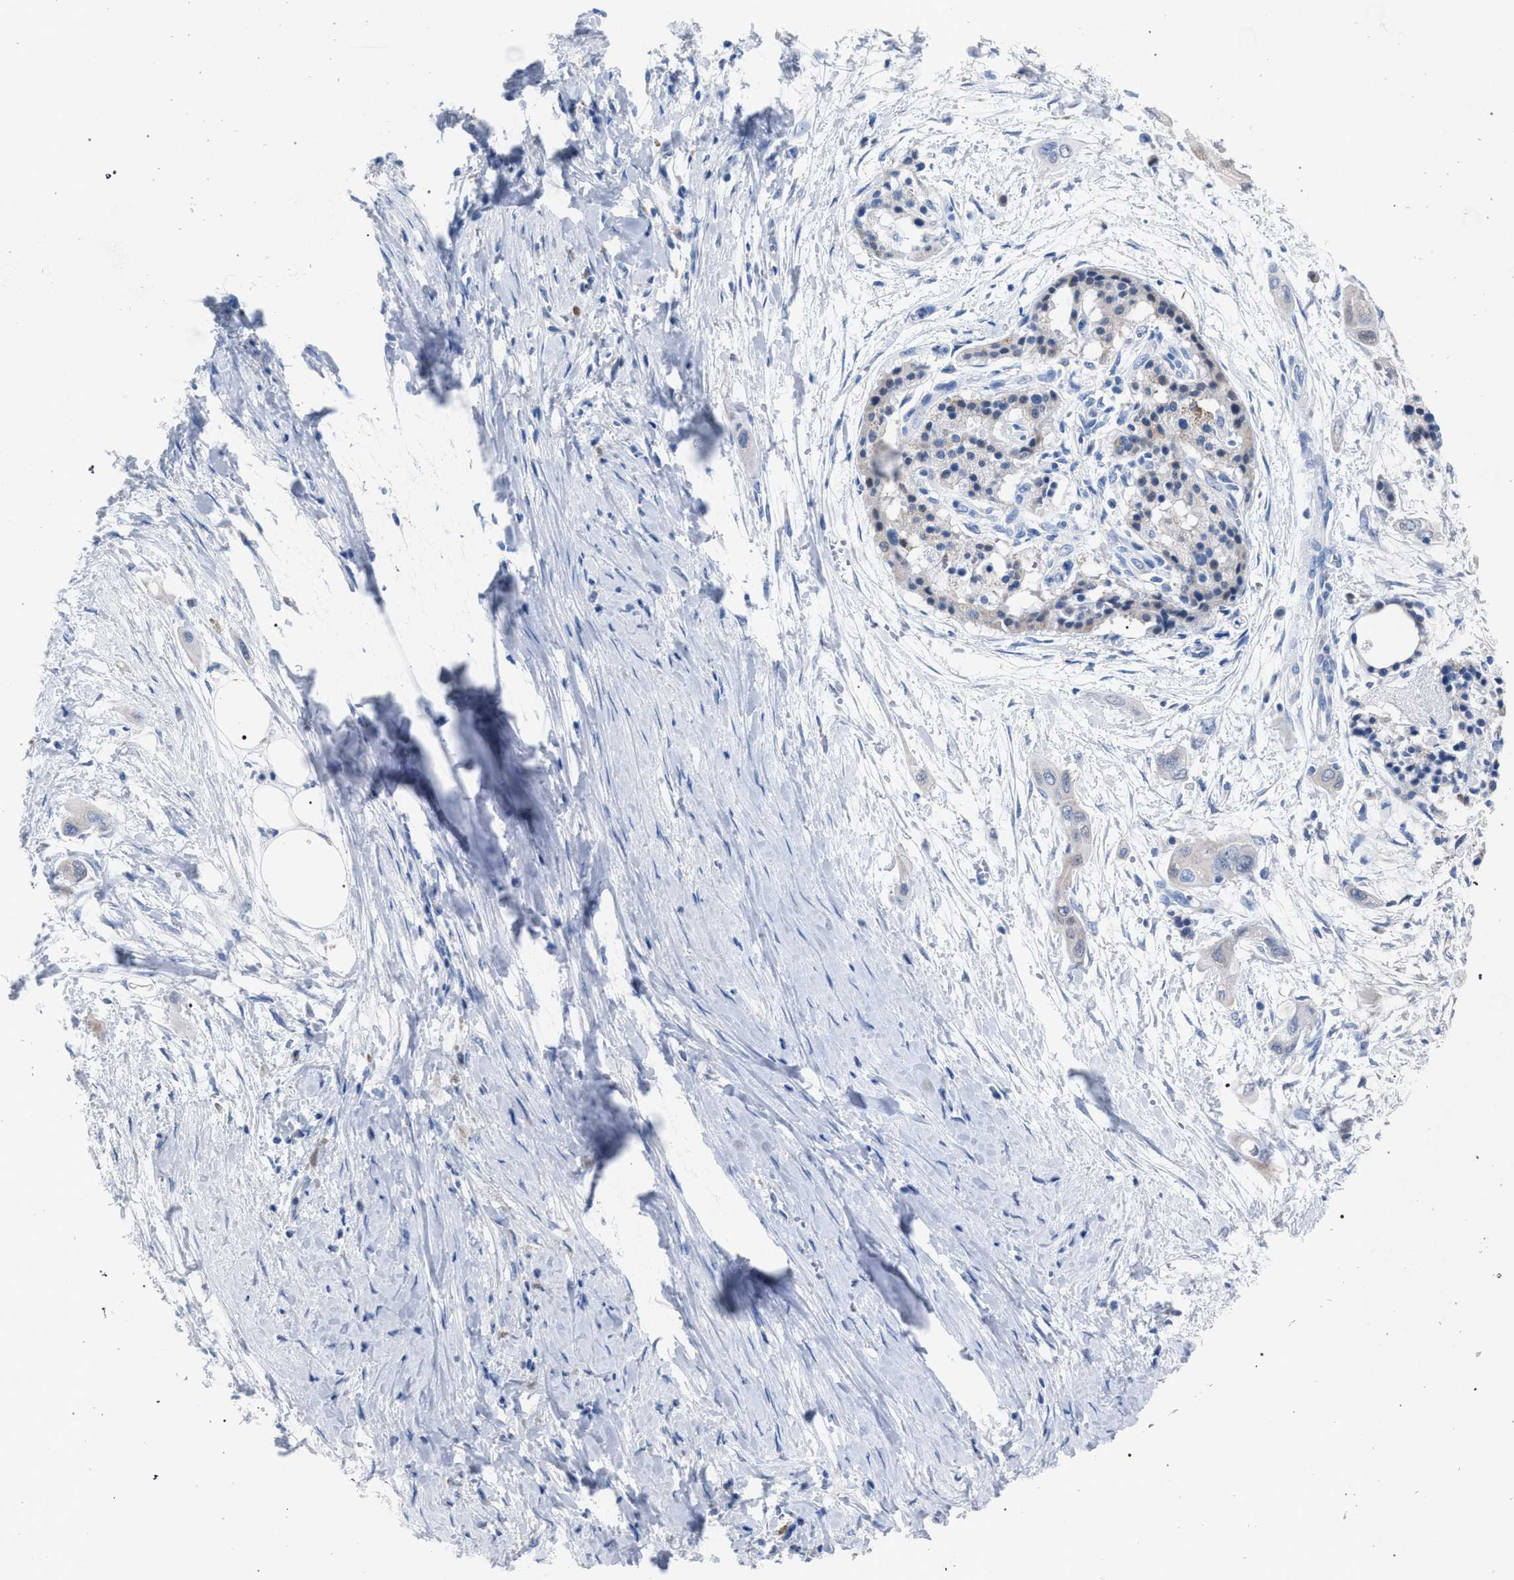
{"staining": {"intensity": "negative", "quantity": "none", "location": "none"}, "tissue": "pancreatic cancer", "cell_type": "Tumor cells", "image_type": "cancer", "snomed": [{"axis": "morphology", "description": "Adenocarcinoma, NOS"}, {"axis": "topography", "description": "Pancreas"}], "caption": "Immunohistochemical staining of pancreatic cancer exhibits no significant staining in tumor cells. (DAB immunohistochemistry (IHC) with hematoxylin counter stain).", "gene": "CRYZ", "patient": {"sex": "male", "age": 59}}